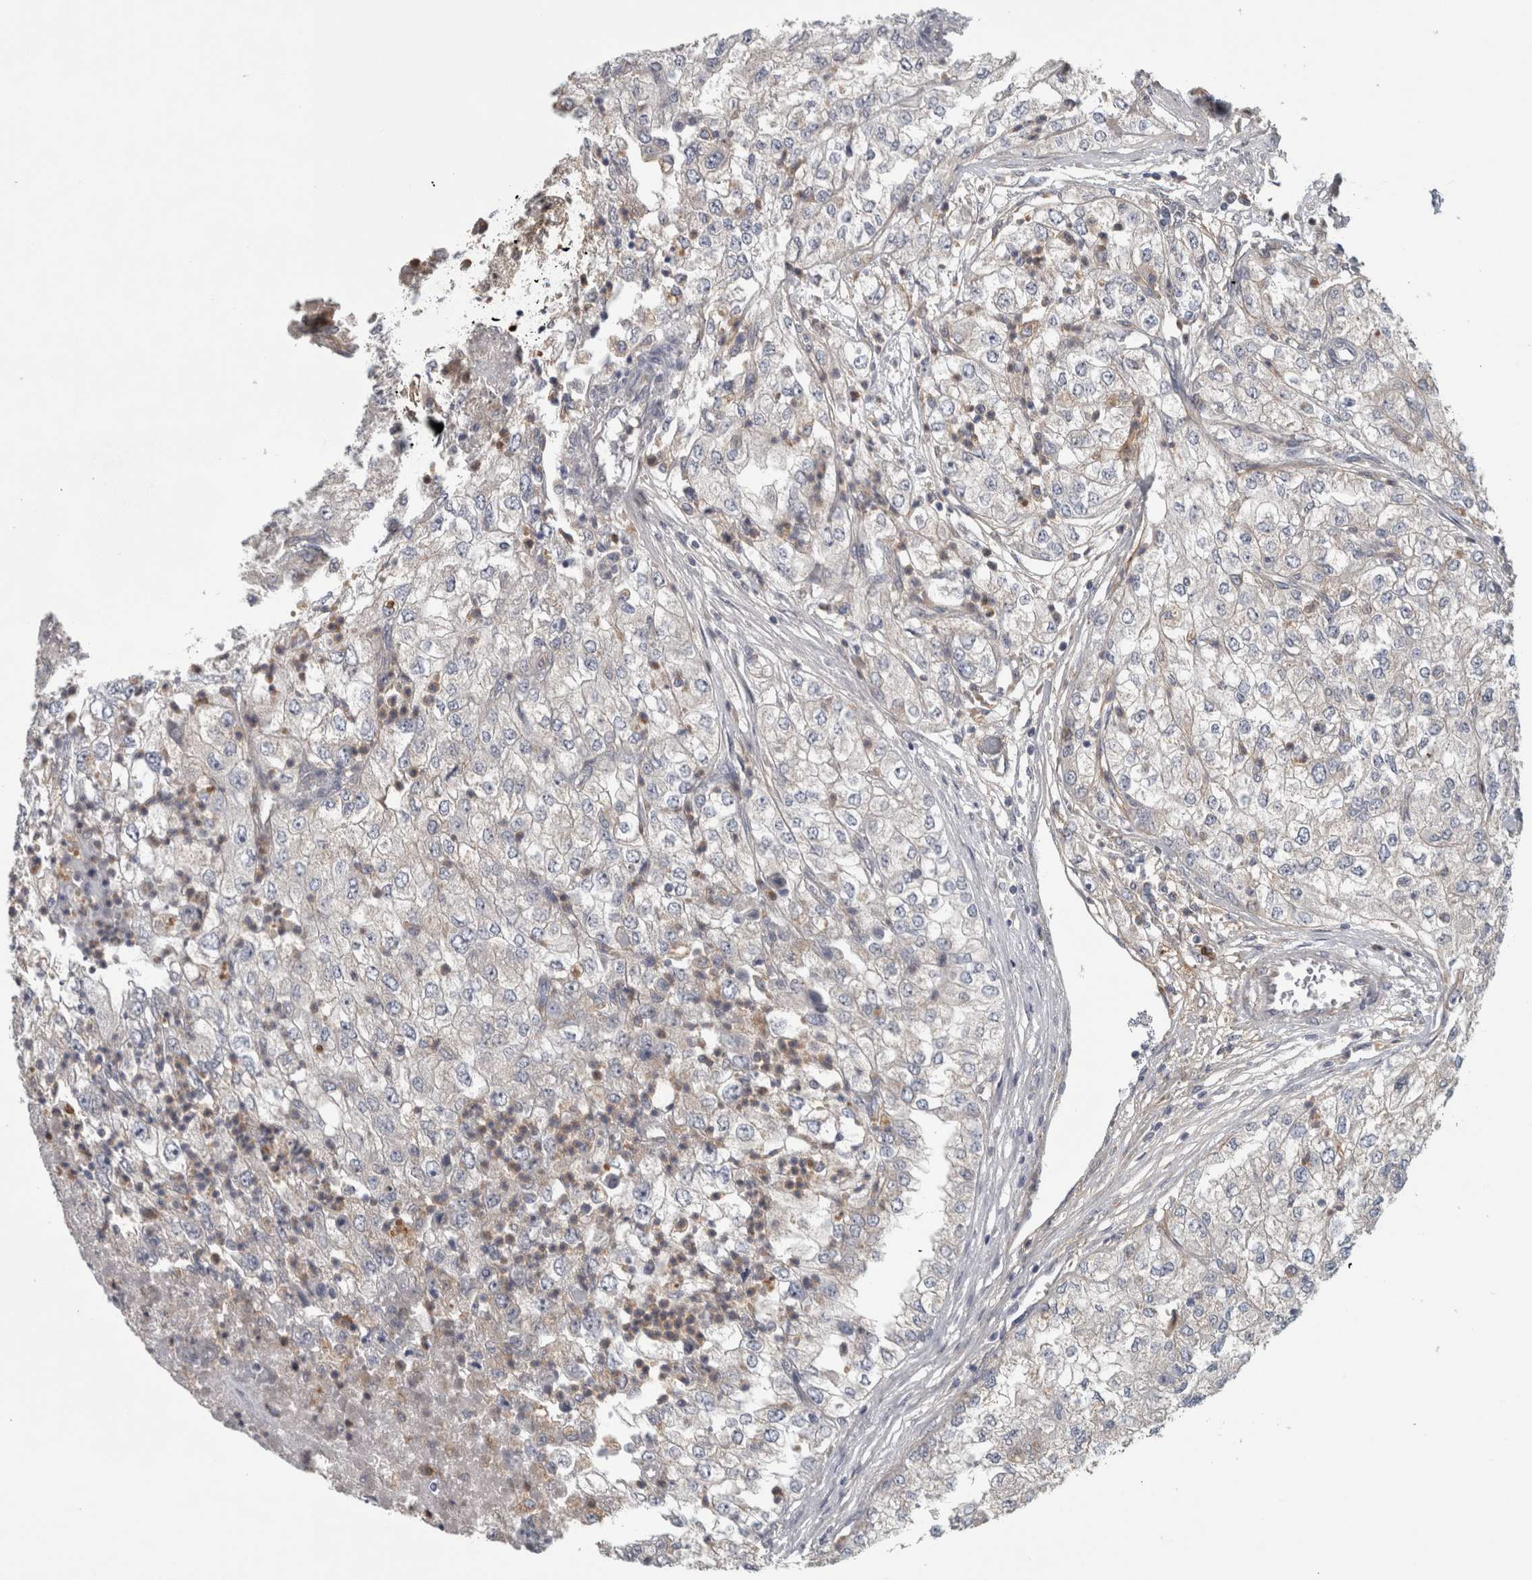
{"staining": {"intensity": "negative", "quantity": "none", "location": "none"}, "tissue": "renal cancer", "cell_type": "Tumor cells", "image_type": "cancer", "snomed": [{"axis": "morphology", "description": "Adenocarcinoma, NOS"}, {"axis": "topography", "description": "Kidney"}], "caption": "IHC image of renal adenocarcinoma stained for a protein (brown), which shows no positivity in tumor cells.", "gene": "ATXN2", "patient": {"sex": "female", "age": 54}}